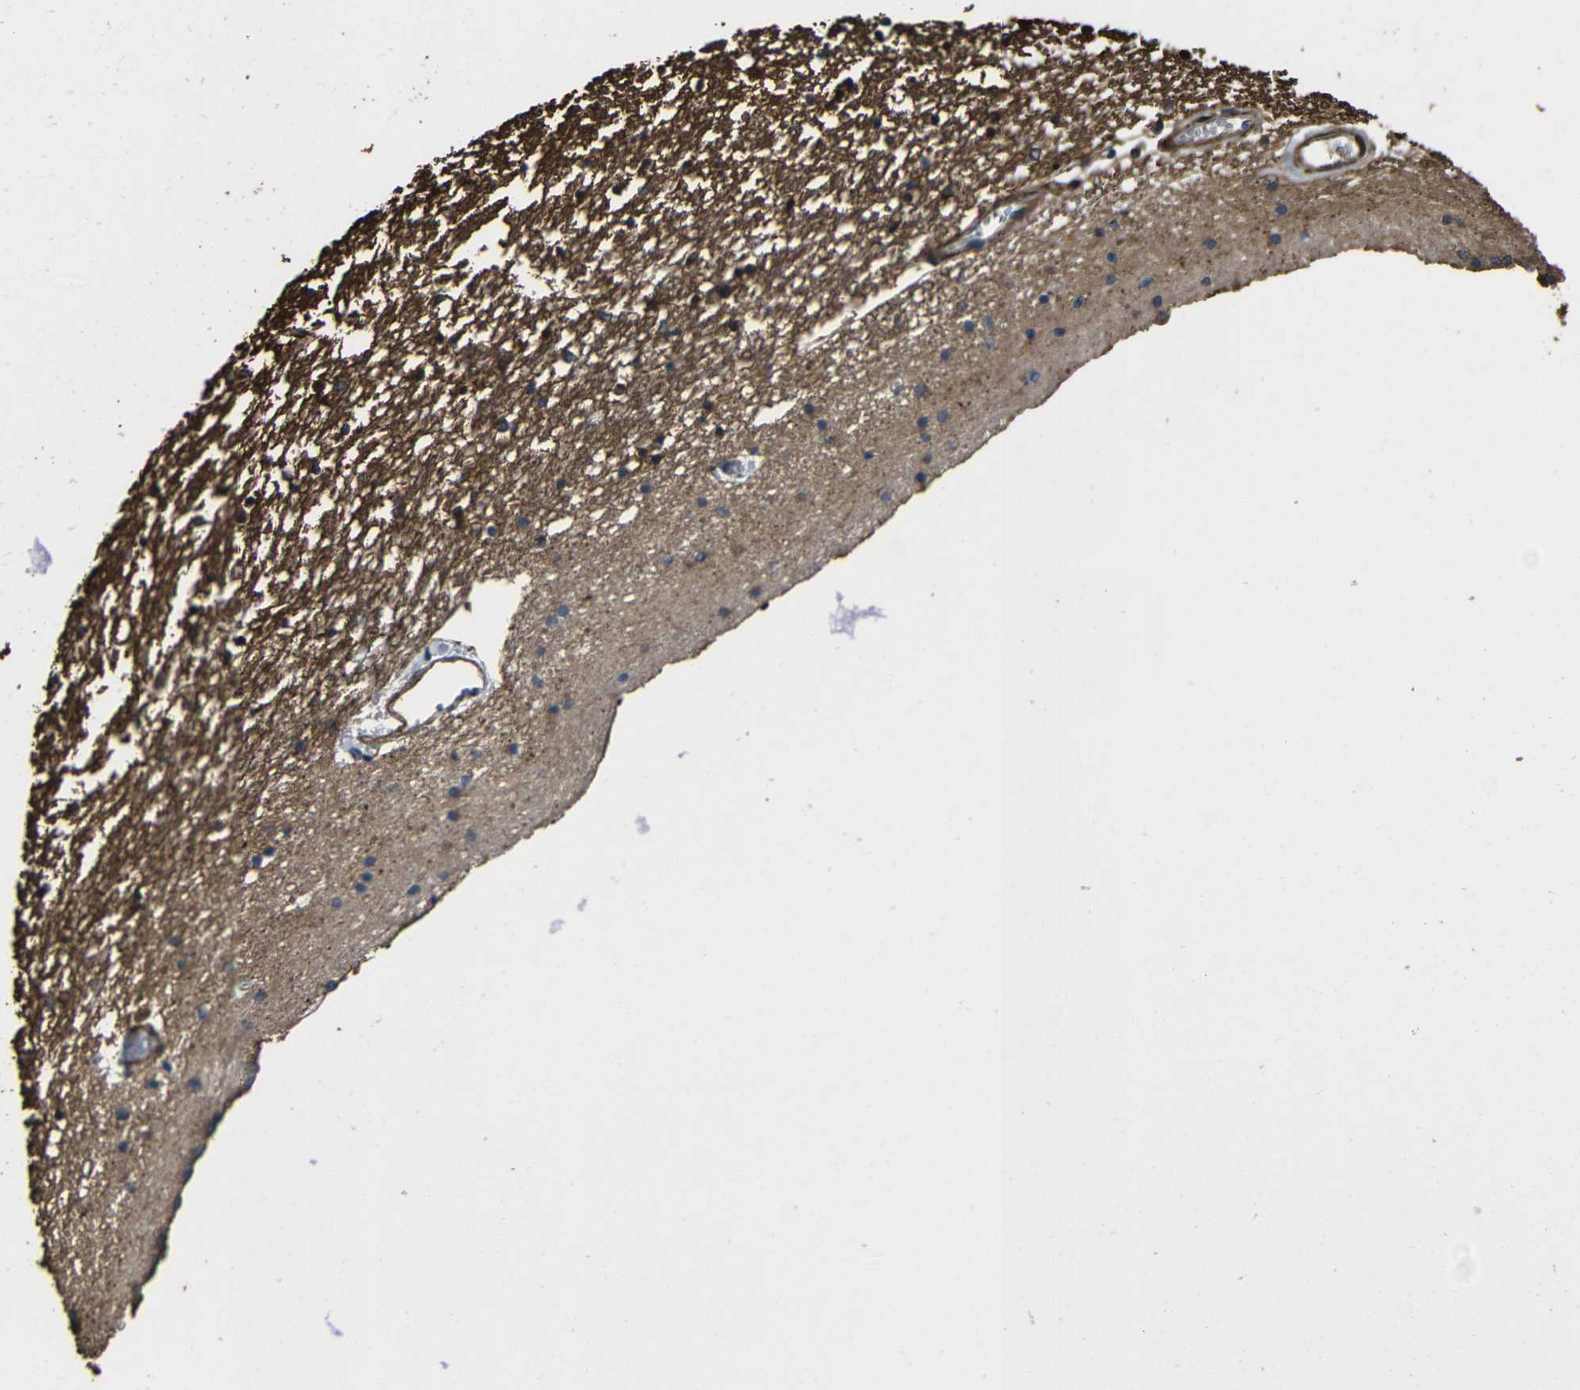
{"staining": {"intensity": "moderate", "quantity": "<25%", "location": "cytoplasmic/membranous"}, "tissue": "caudate", "cell_type": "Glial cells", "image_type": "normal", "snomed": [{"axis": "morphology", "description": "Normal tissue, NOS"}, {"axis": "topography", "description": "Lateral ventricle wall"}], "caption": "Immunohistochemistry image of unremarkable caudate: caudate stained using immunohistochemistry (IHC) demonstrates low levels of moderate protein expression localized specifically in the cytoplasmic/membranous of glial cells, appearing as a cytoplasmic/membranous brown color.", "gene": "GDI1", "patient": {"sex": "male", "age": 45}}